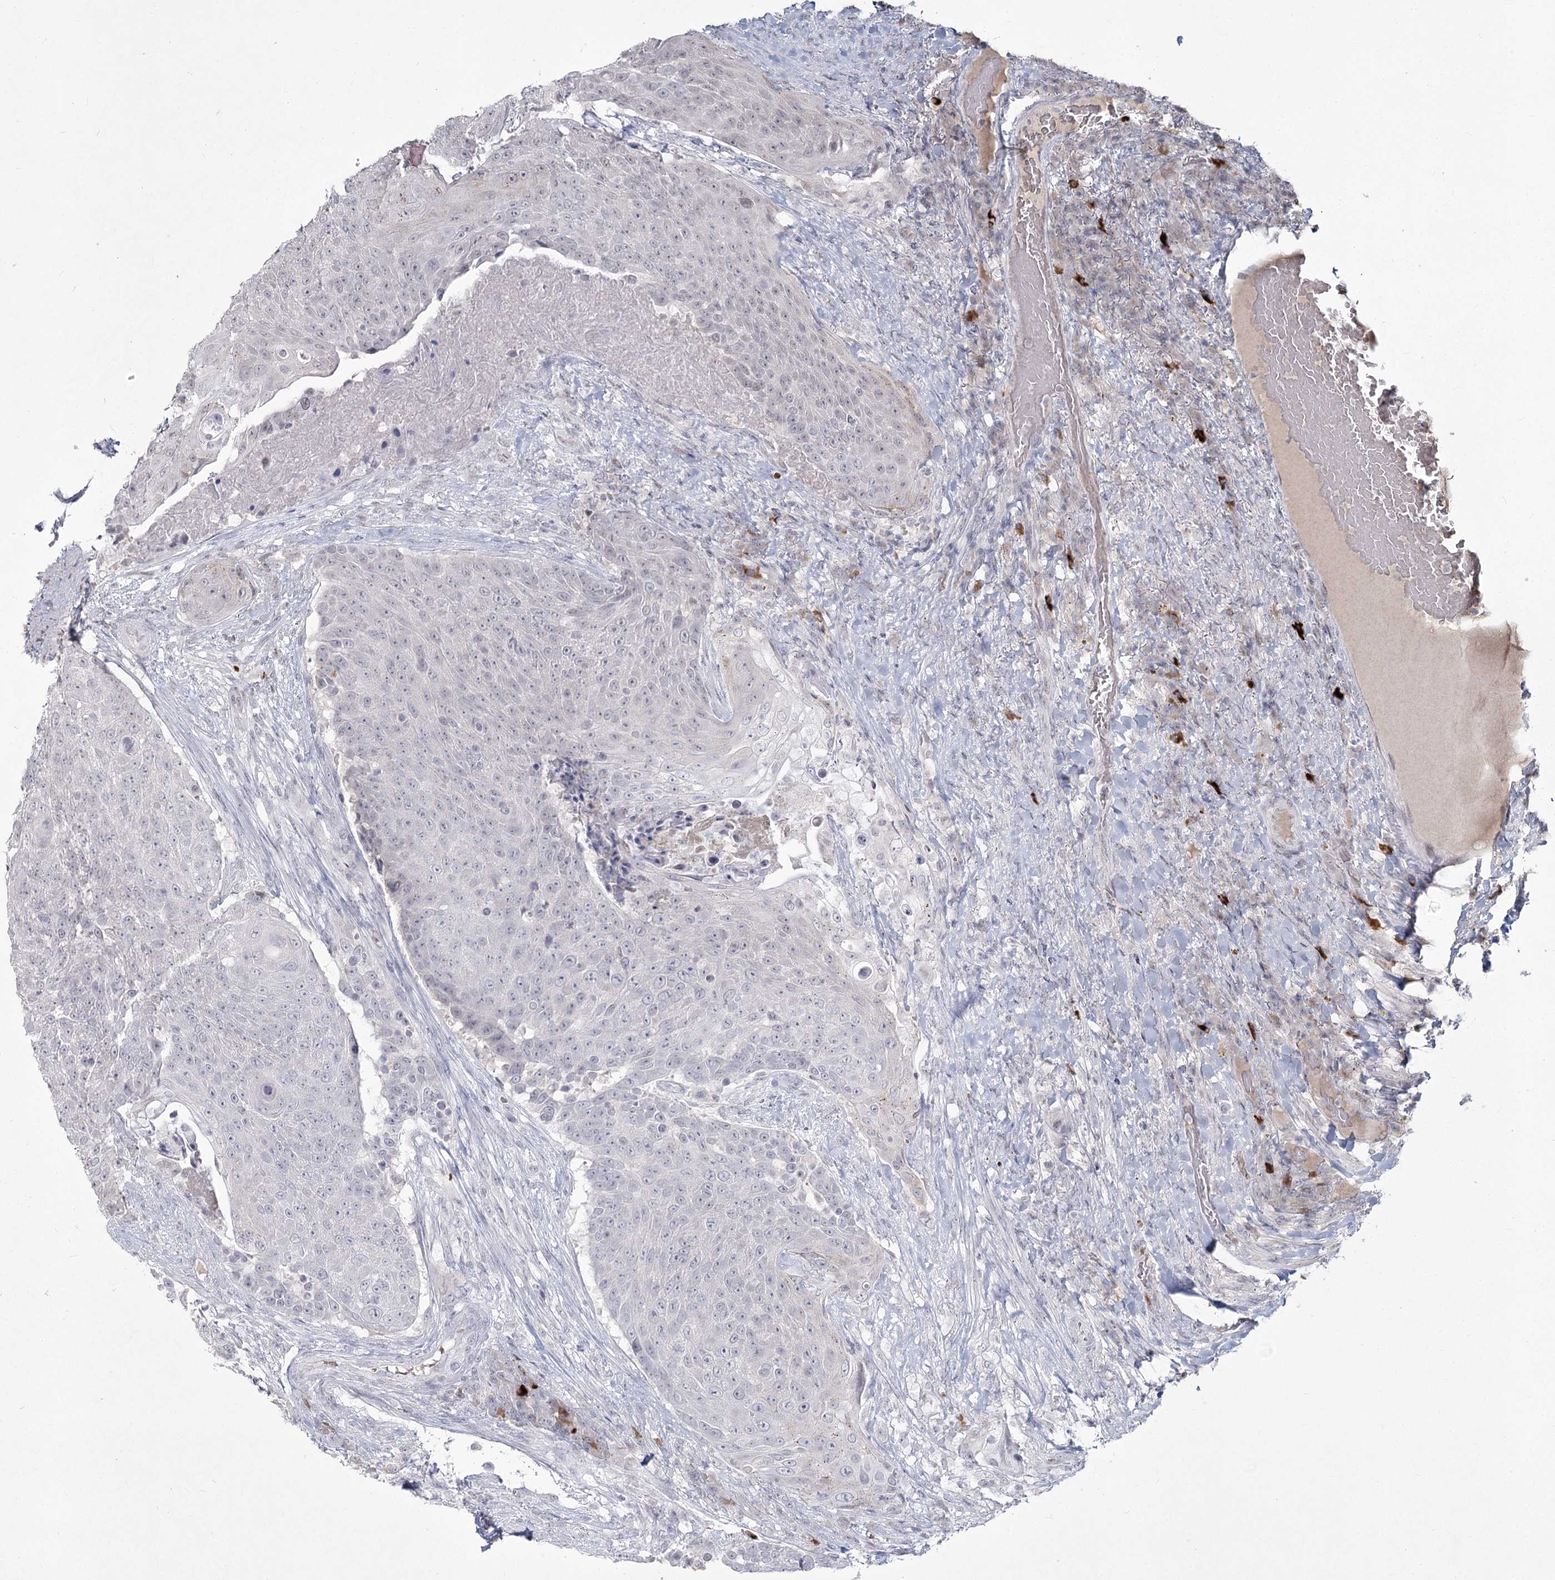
{"staining": {"intensity": "negative", "quantity": "none", "location": "none"}, "tissue": "urothelial cancer", "cell_type": "Tumor cells", "image_type": "cancer", "snomed": [{"axis": "morphology", "description": "Urothelial carcinoma, High grade"}, {"axis": "topography", "description": "Urinary bladder"}], "caption": "A micrograph of urothelial cancer stained for a protein demonstrates no brown staining in tumor cells. Nuclei are stained in blue.", "gene": "LY6G5C", "patient": {"sex": "female", "age": 63}}